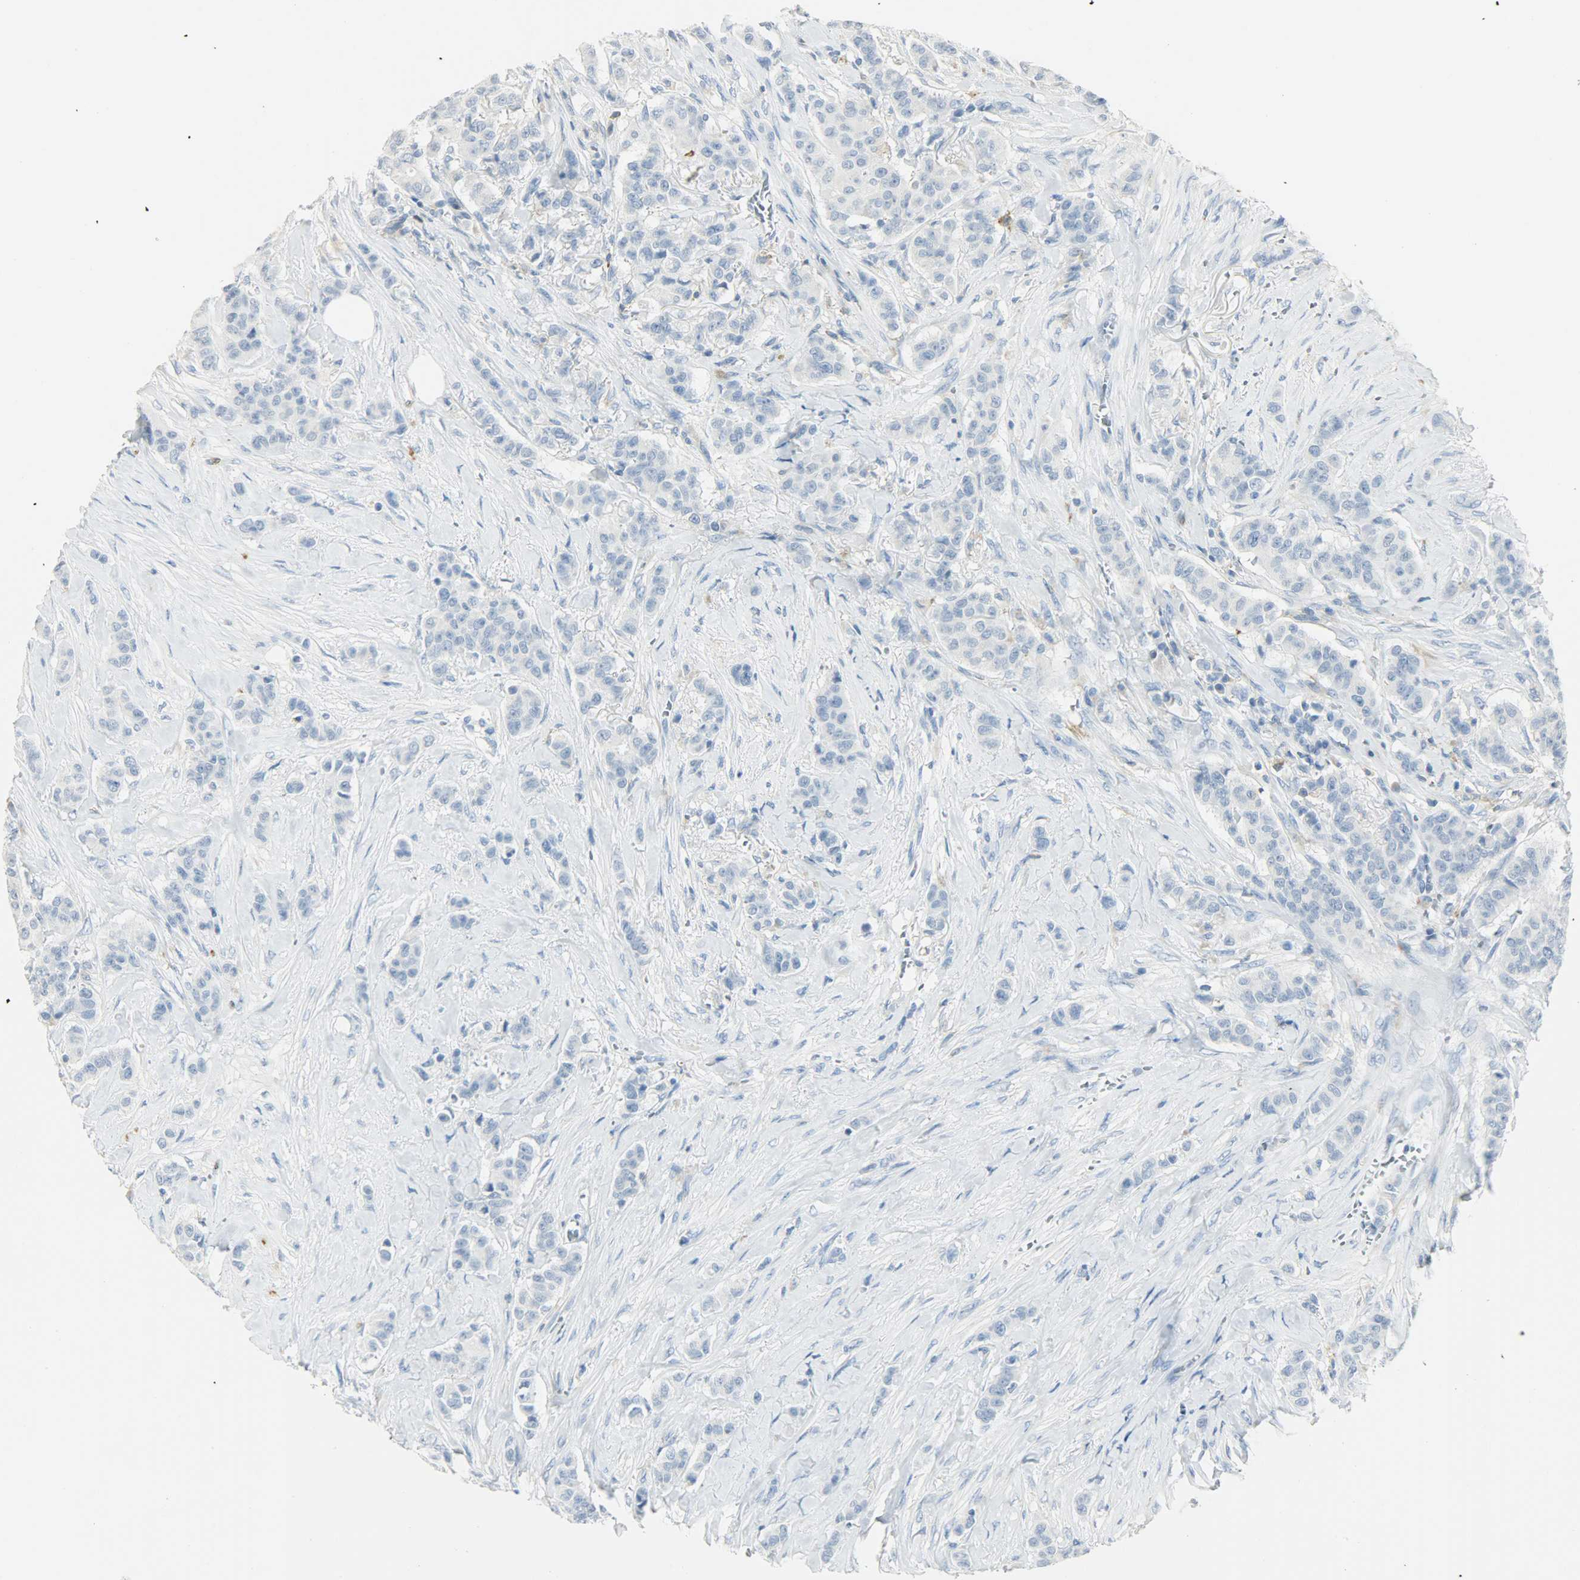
{"staining": {"intensity": "negative", "quantity": "none", "location": "none"}, "tissue": "breast cancer", "cell_type": "Tumor cells", "image_type": "cancer", "snomed": [{"axis": "morphology", "description": "Duct carcinoma"}, {"axis": "topography", "description": "Breast"}], "caption": "Micrograph shows no protein positivity in tumor cells of breast infiltrating ductal carcinoma tissue.", "gene": "PTPN6", "patient": {"sex": "female", "age": 40}}